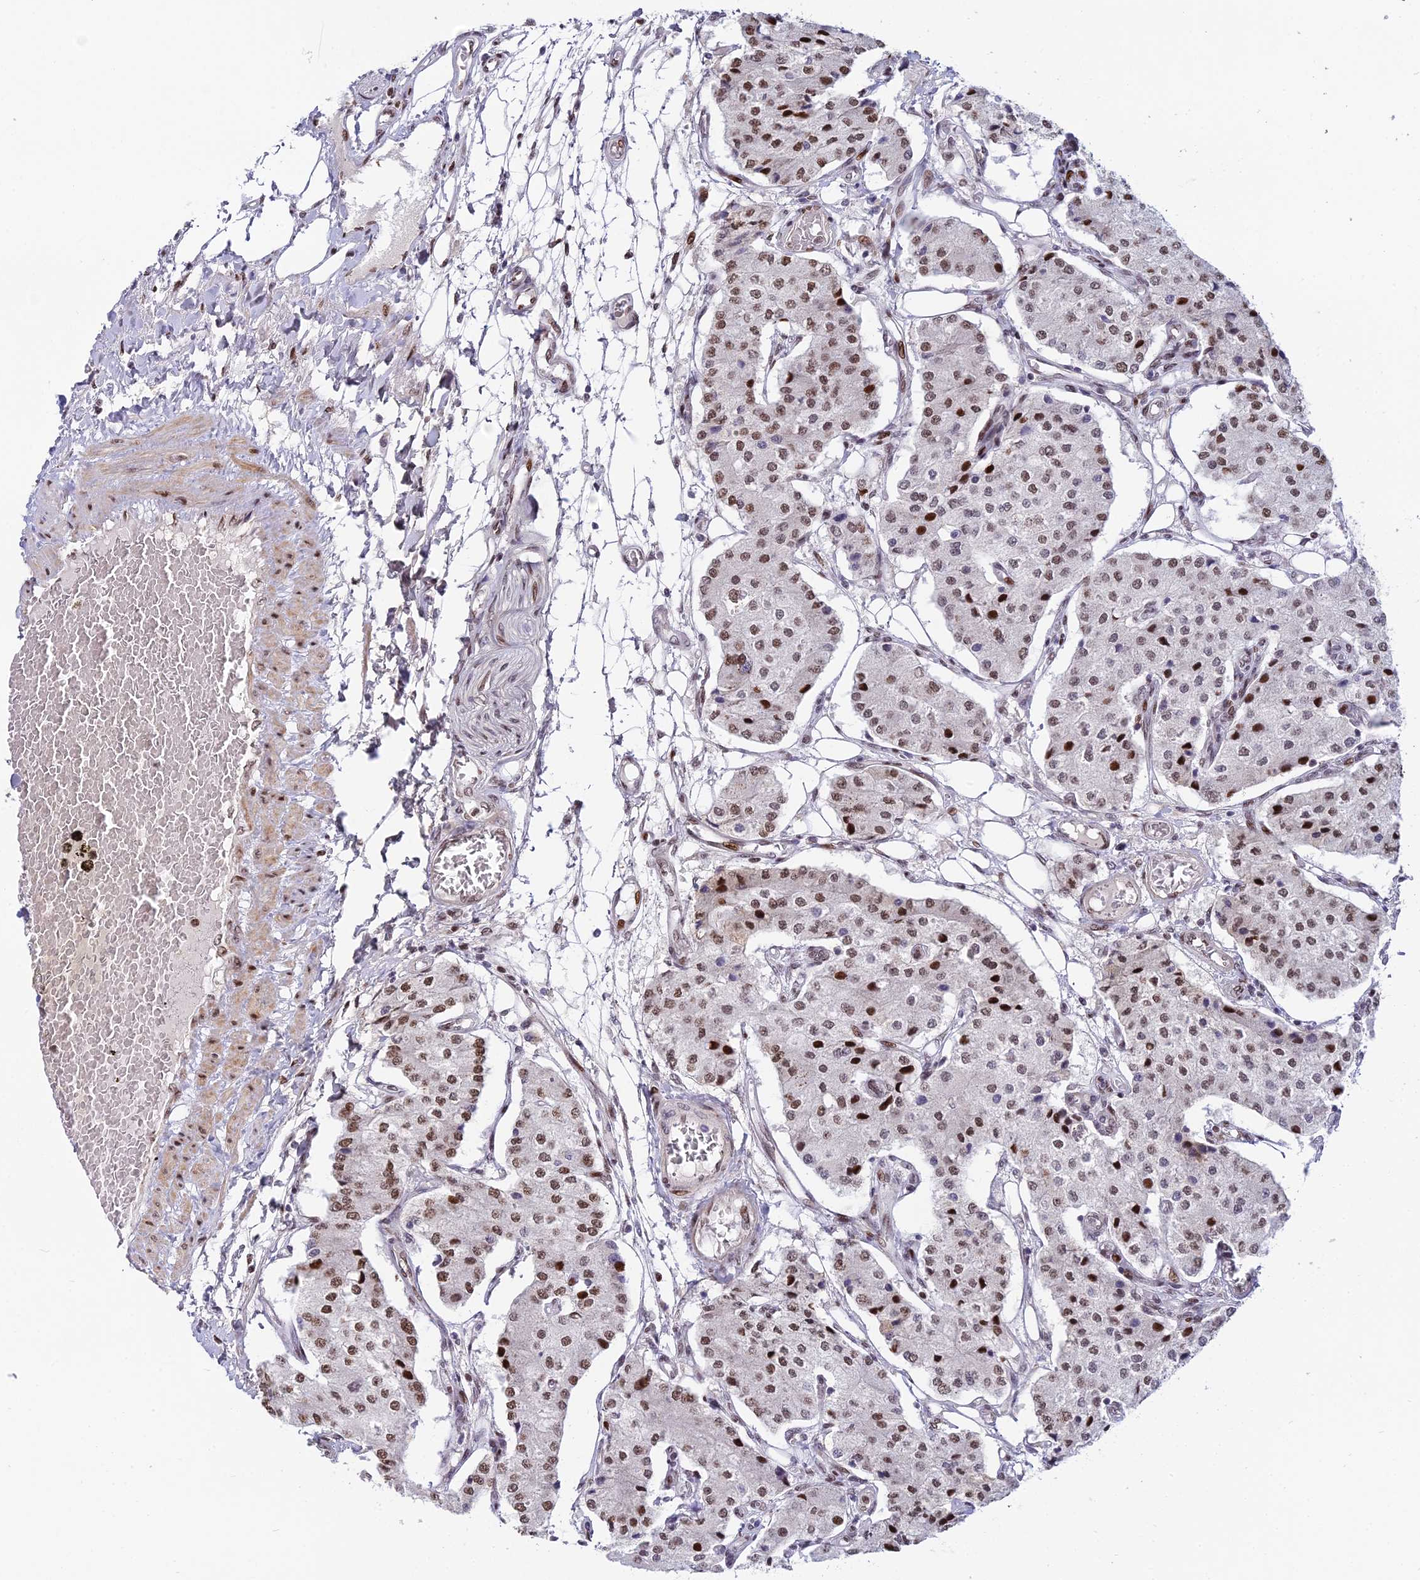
{"staining": {"intensity": "strong", "quantity": ">75%", "location": "nuclear"}, "tissue": "carcinoid", "cell_type": "Tumor cells", "image_type": "cancer", "snomed": [{"axis": "morphology", "description": "Carcinoid, malignant, NOS"}, {"axis": "topography", "description": "Colon"}], "caption": "Protein expression by immunohistochemistry (IHC) demonstrates strong nuclear positivity in about >75% of tumor cells in malignant carcinoid.", "gene": "ZNF707", "patient": {"sex": "female", "age": 52}}